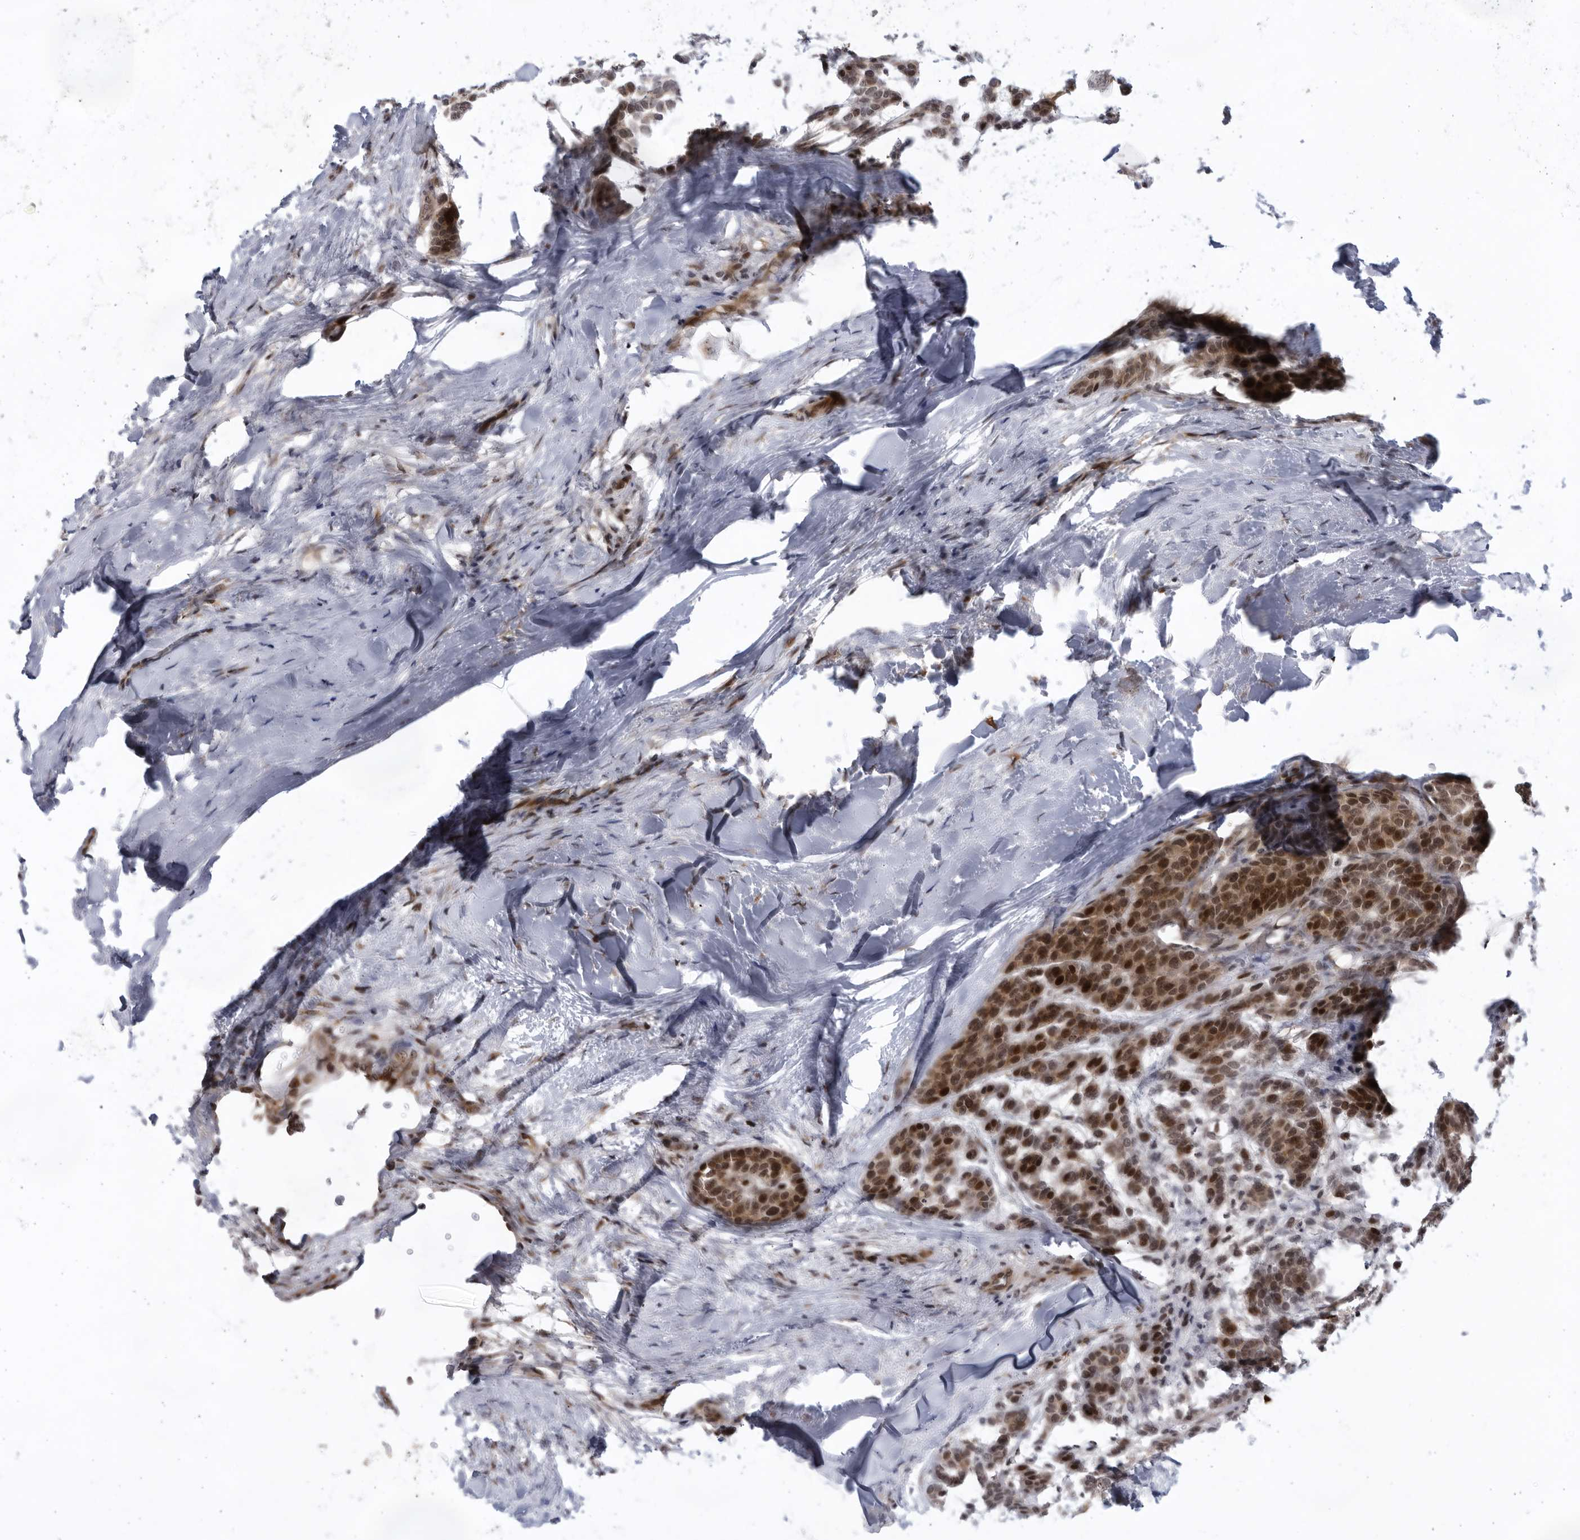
{"staining": {"intensity": "moderate", "quantity": ">75%", "location": "cytoplasmic/membranous,nuclear"}, "tissue": "head and neck cancer", "cell_type": "Tumor cells", "image_type": "cancer", "snomed": [{"axis": "morphology", "description": "Adenocarcinoma, NOS"}, {"axis": "morphology", "description": "Adenoma, NOS"}, {"axis": "topography", "description": "Head-Neck"}], "caption": "DAB immunohistochemical staining of human head and neck cancer (adenoma) exhibits moderate cytoplasmic/membranous and nuclear protein positivity in approximately >75% of tumor cells.", "gene": "ITGB3BP", "patient": {"sex": "female", "age": 55}}